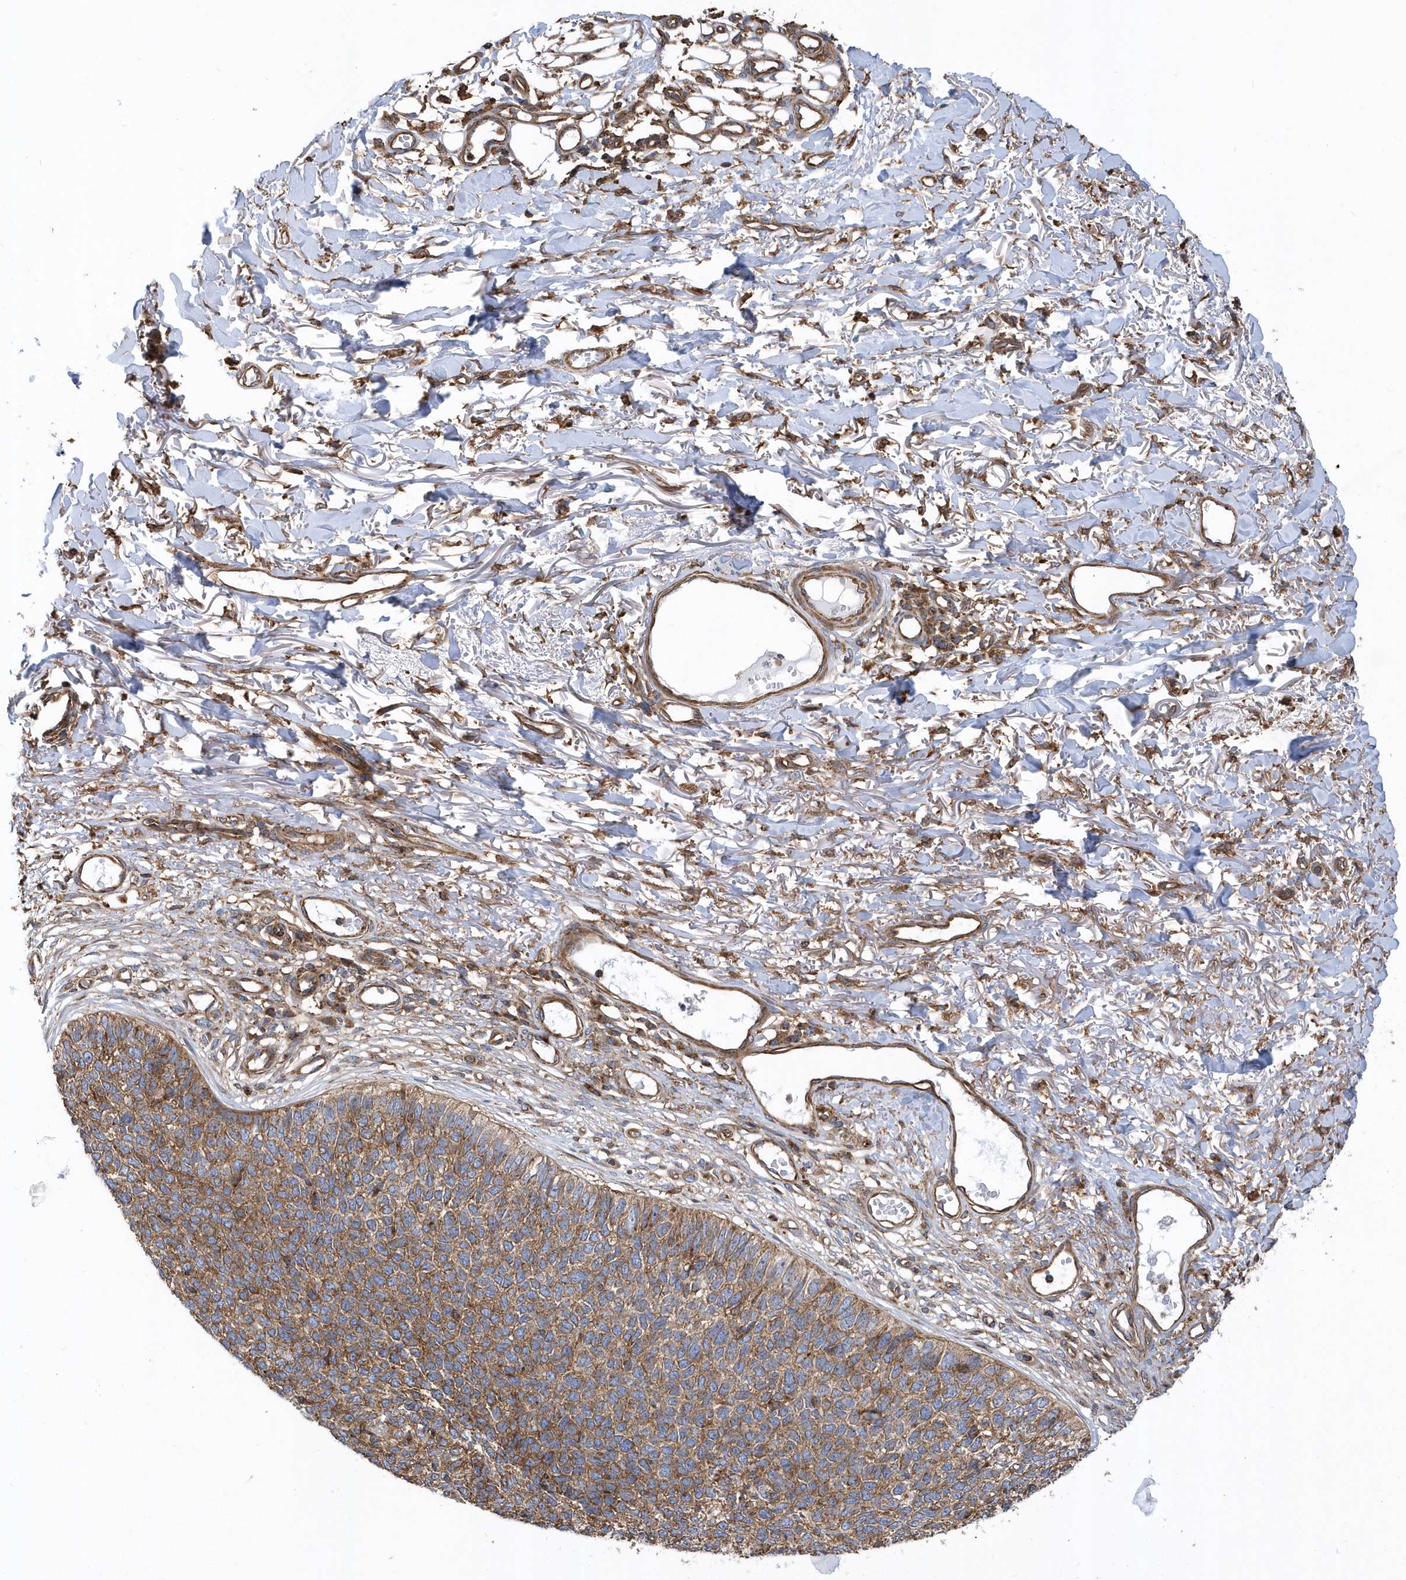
{"staining": {"intensity": "moderate", "quantity": ">75%", "location": "cytoplasmic/membranous"}, "tissue": "skin cancer", "cell_type": "Tumor cells", "image_type": "cancer", "snomed": [{"axis": "morphology", "description": "Basal cell carcinoma"}, {"axis": "topography", "description": "Skin"}], "caption": "Immunohistochemistry (DAB) staining of human basal cell carcinoma (skin) demonstrates moderate cytoplasmic/membranous protein expression in approximately >75% of tumor cells.", "gene": "TRAIP", "patient": {"sex": "female", "age": 84}}